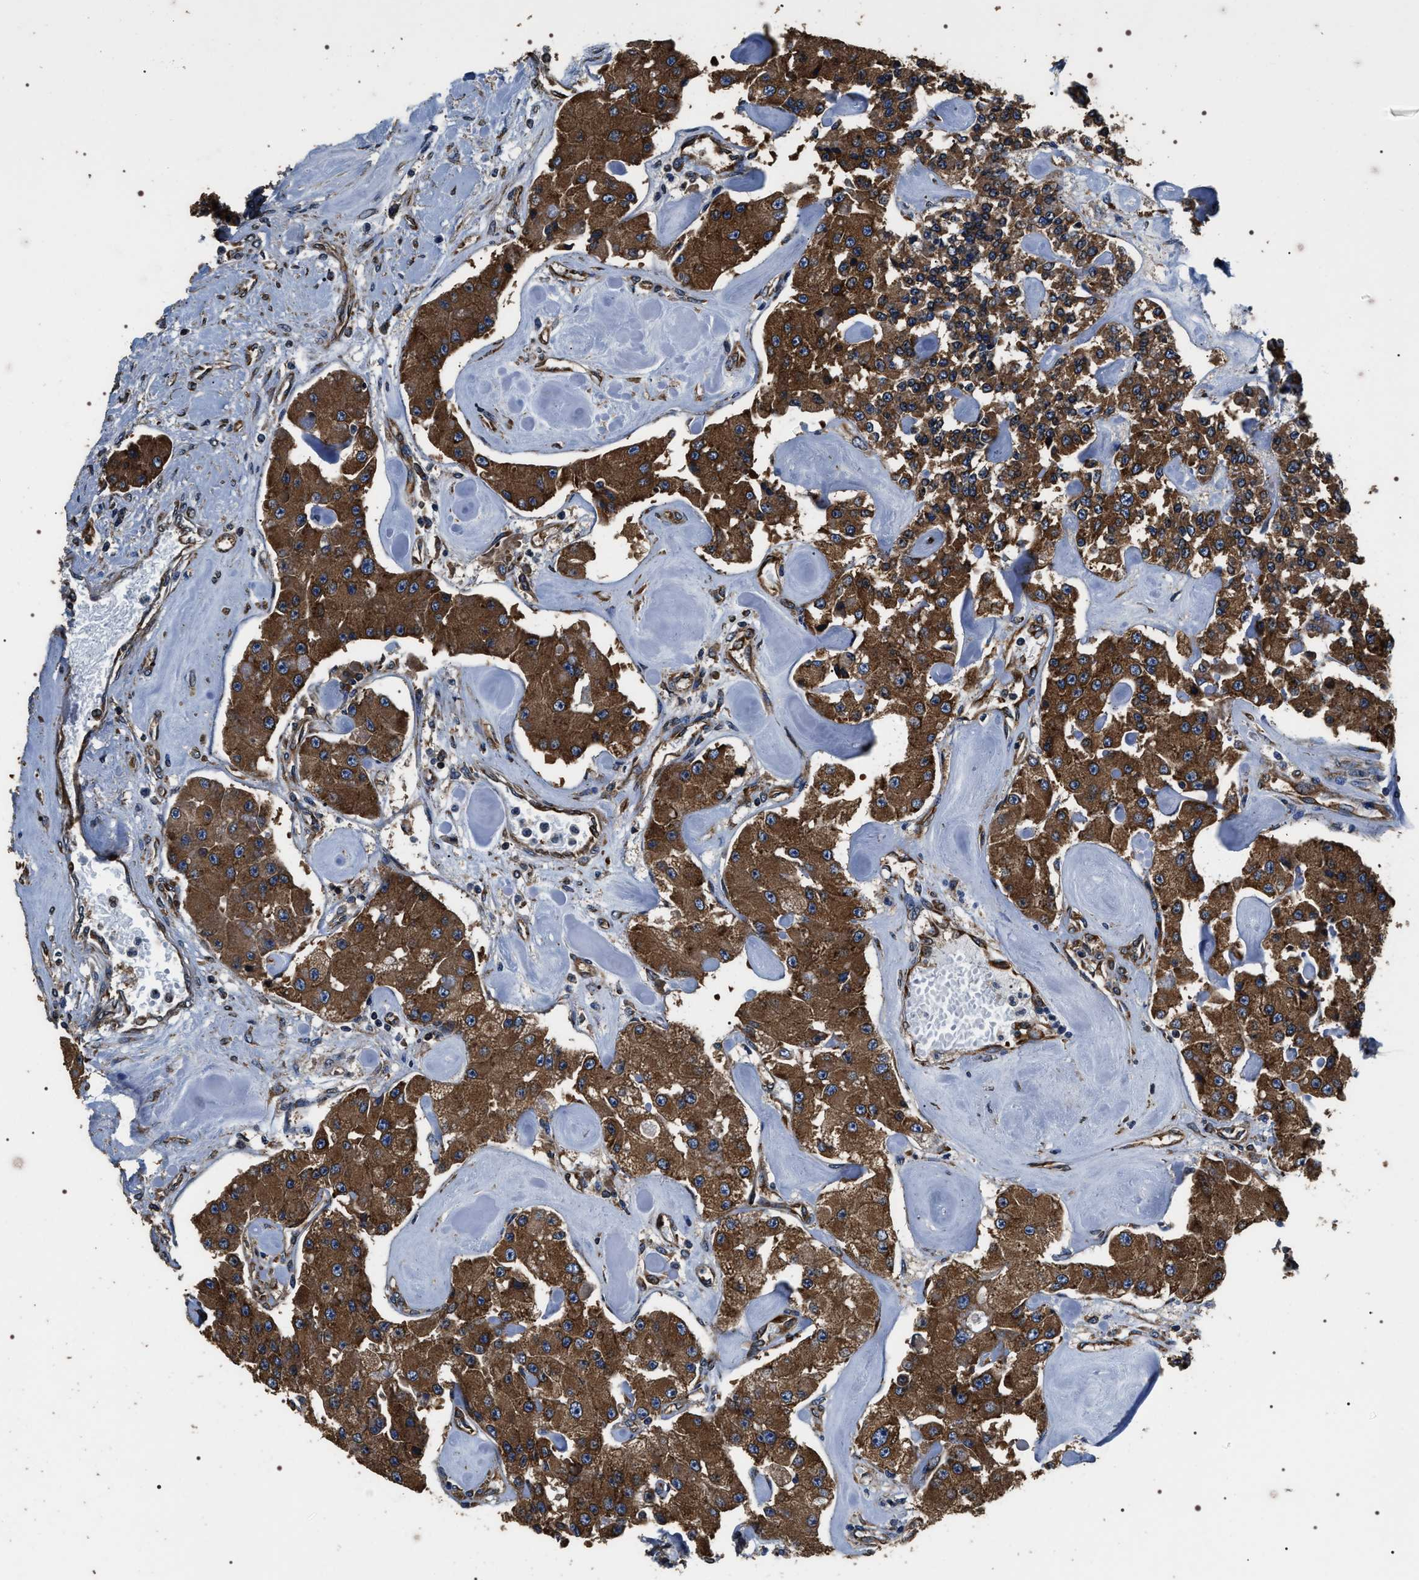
{"staining": {"intensity": "strong", "quantity": ">75%", "location": "cytoplasmic/membranous"}, "tissue": "carcinoid", "cell_type": "Tumor cells", "image_type": "cancer", "snomed": [{"axis": "morphology", "description": "Carcinoid, malignant, NOS"}, {"axis": "topography", "description": "Pancreas"}], "caption": "The micrograph reveals a brown stain indicating the presence of a protein in the cytoplasmic/membranous of tumor cells in carcinoid (malignant).", "gene": "KTN1", "patient": {"sex": "male", "age": 41}}